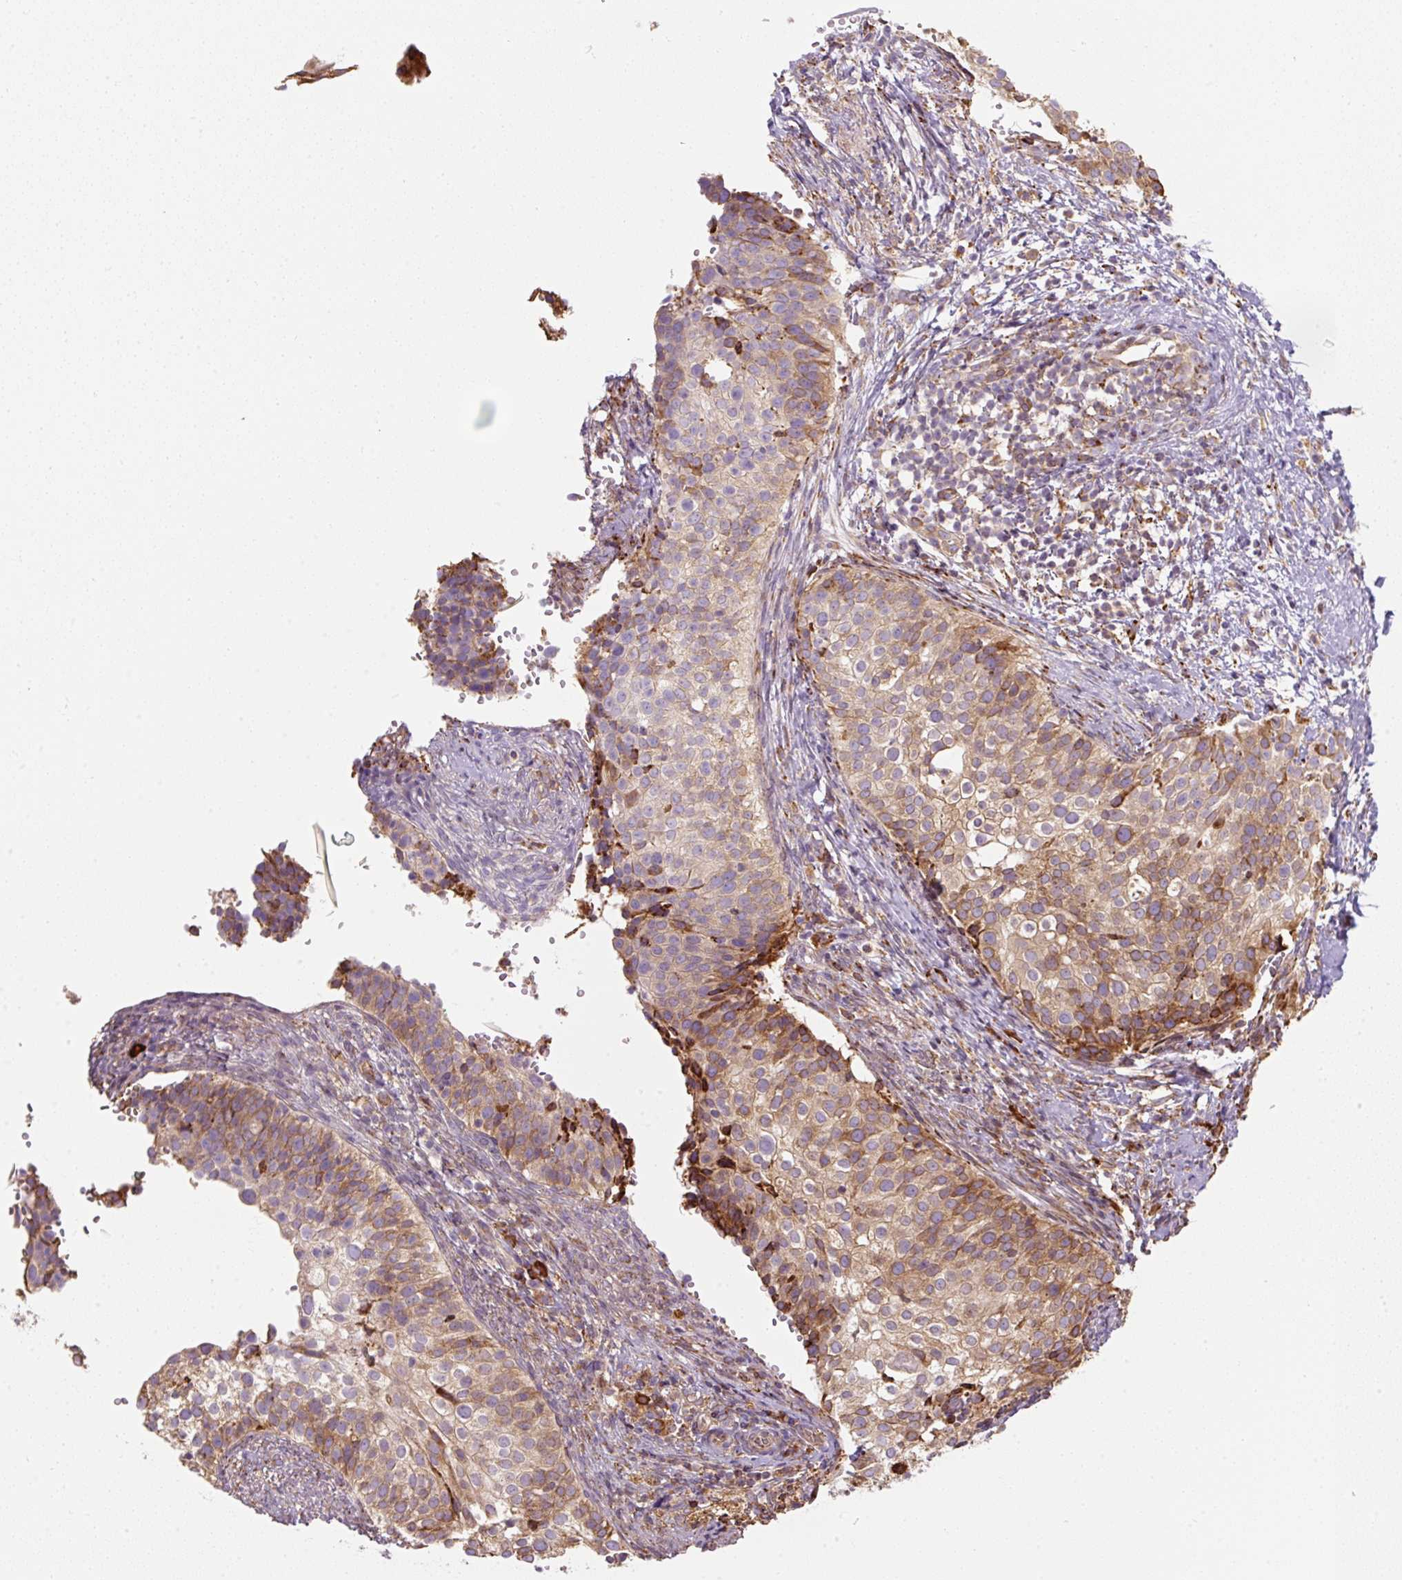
{"staining": {"intensity": "moderate", "quantity": ">75%", "location": "cytoplasmic/membranous"}, "tissue": "cervical cancer", "cell_type": "Tumor cells", "image_type": "cancer", "snomed": [{"axis": "morphology", "description": "Squamous cell carcinoma, NOS"}, {"axis": "topography", "description": "Cervix"}], "caption": "Immunohistochemistry (DAB (3,3'-diaminobenzidine)) staining of human squamous cell carcinoma (cervical) exhibits moderate cytoplasmic/membranous protein positivity in about >75% of tumor cells. The protein is stained brown, and the nuclei are stained in blue (DAB IHC with brightfield microscopy, high magnification).", "gene": "PRKCSH", "patient": {"sex": "female", "age": 44}}